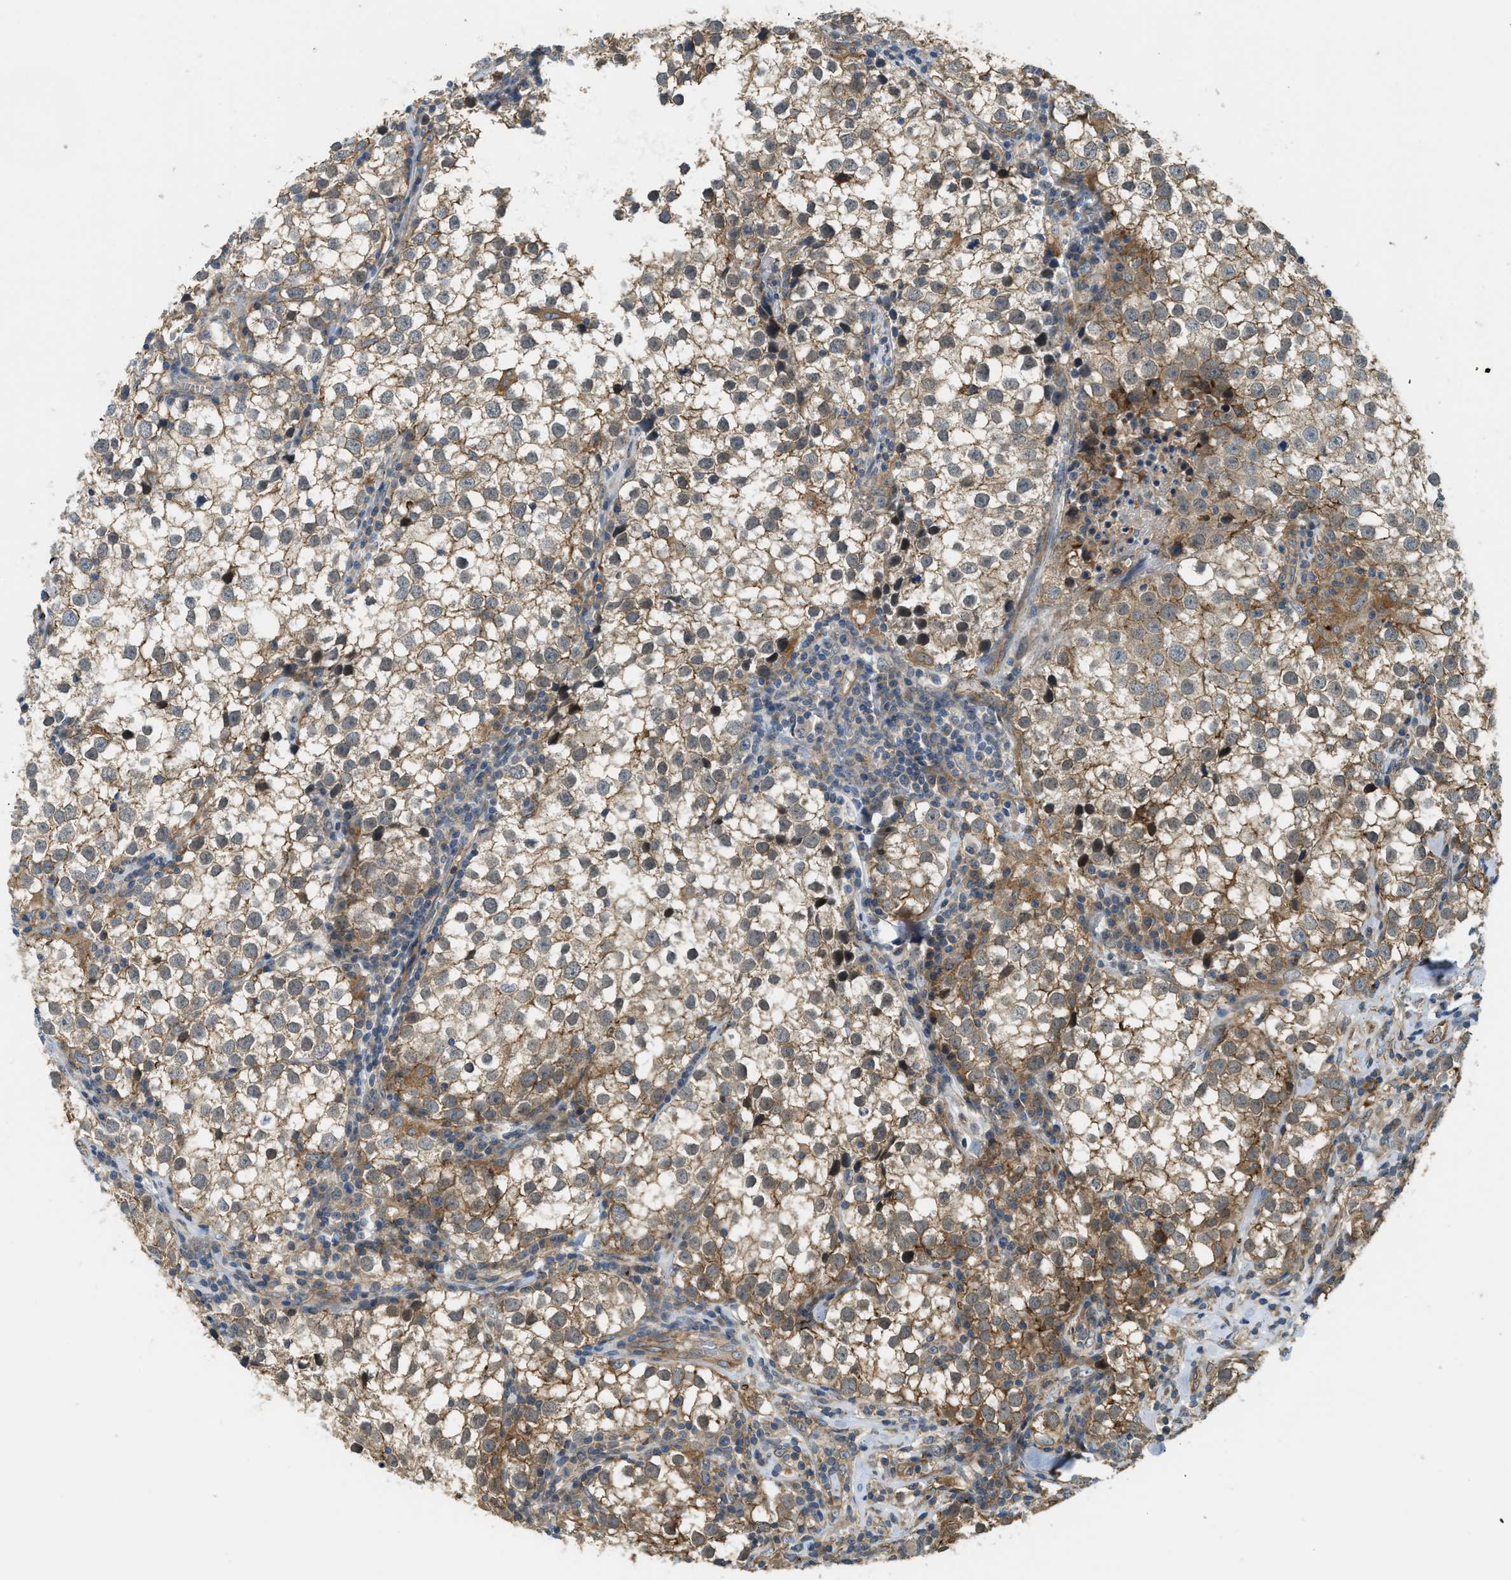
{"staining": {"intensity": "moderate", "quantity": ">75%", "location": "cytoplasmic/membranous"}, "tissue": "testis cancer", "cell_type": "Tumor cells", "image_type": "cancer", "snomed": [{"axis": "morphology", "description": "Seminoma, NOS"}, {"axis": "morphology", "description": "Carcinoma, Embryonal, NOS"}, {"axis": "topography", "description": "Testis"}], "caption": "Testis cancer (embryonal carcinoma) was stained to show a protein in brown. There is medium levels of moderate cytoplasmic/membranous positivity in about >75% of tumor cells. Immunohistochemistry (ihc) stains the protein in brown and the nuclei are stained blue.", "gene": "BAG4", "patient": {"sex": "male", "age": 36}}